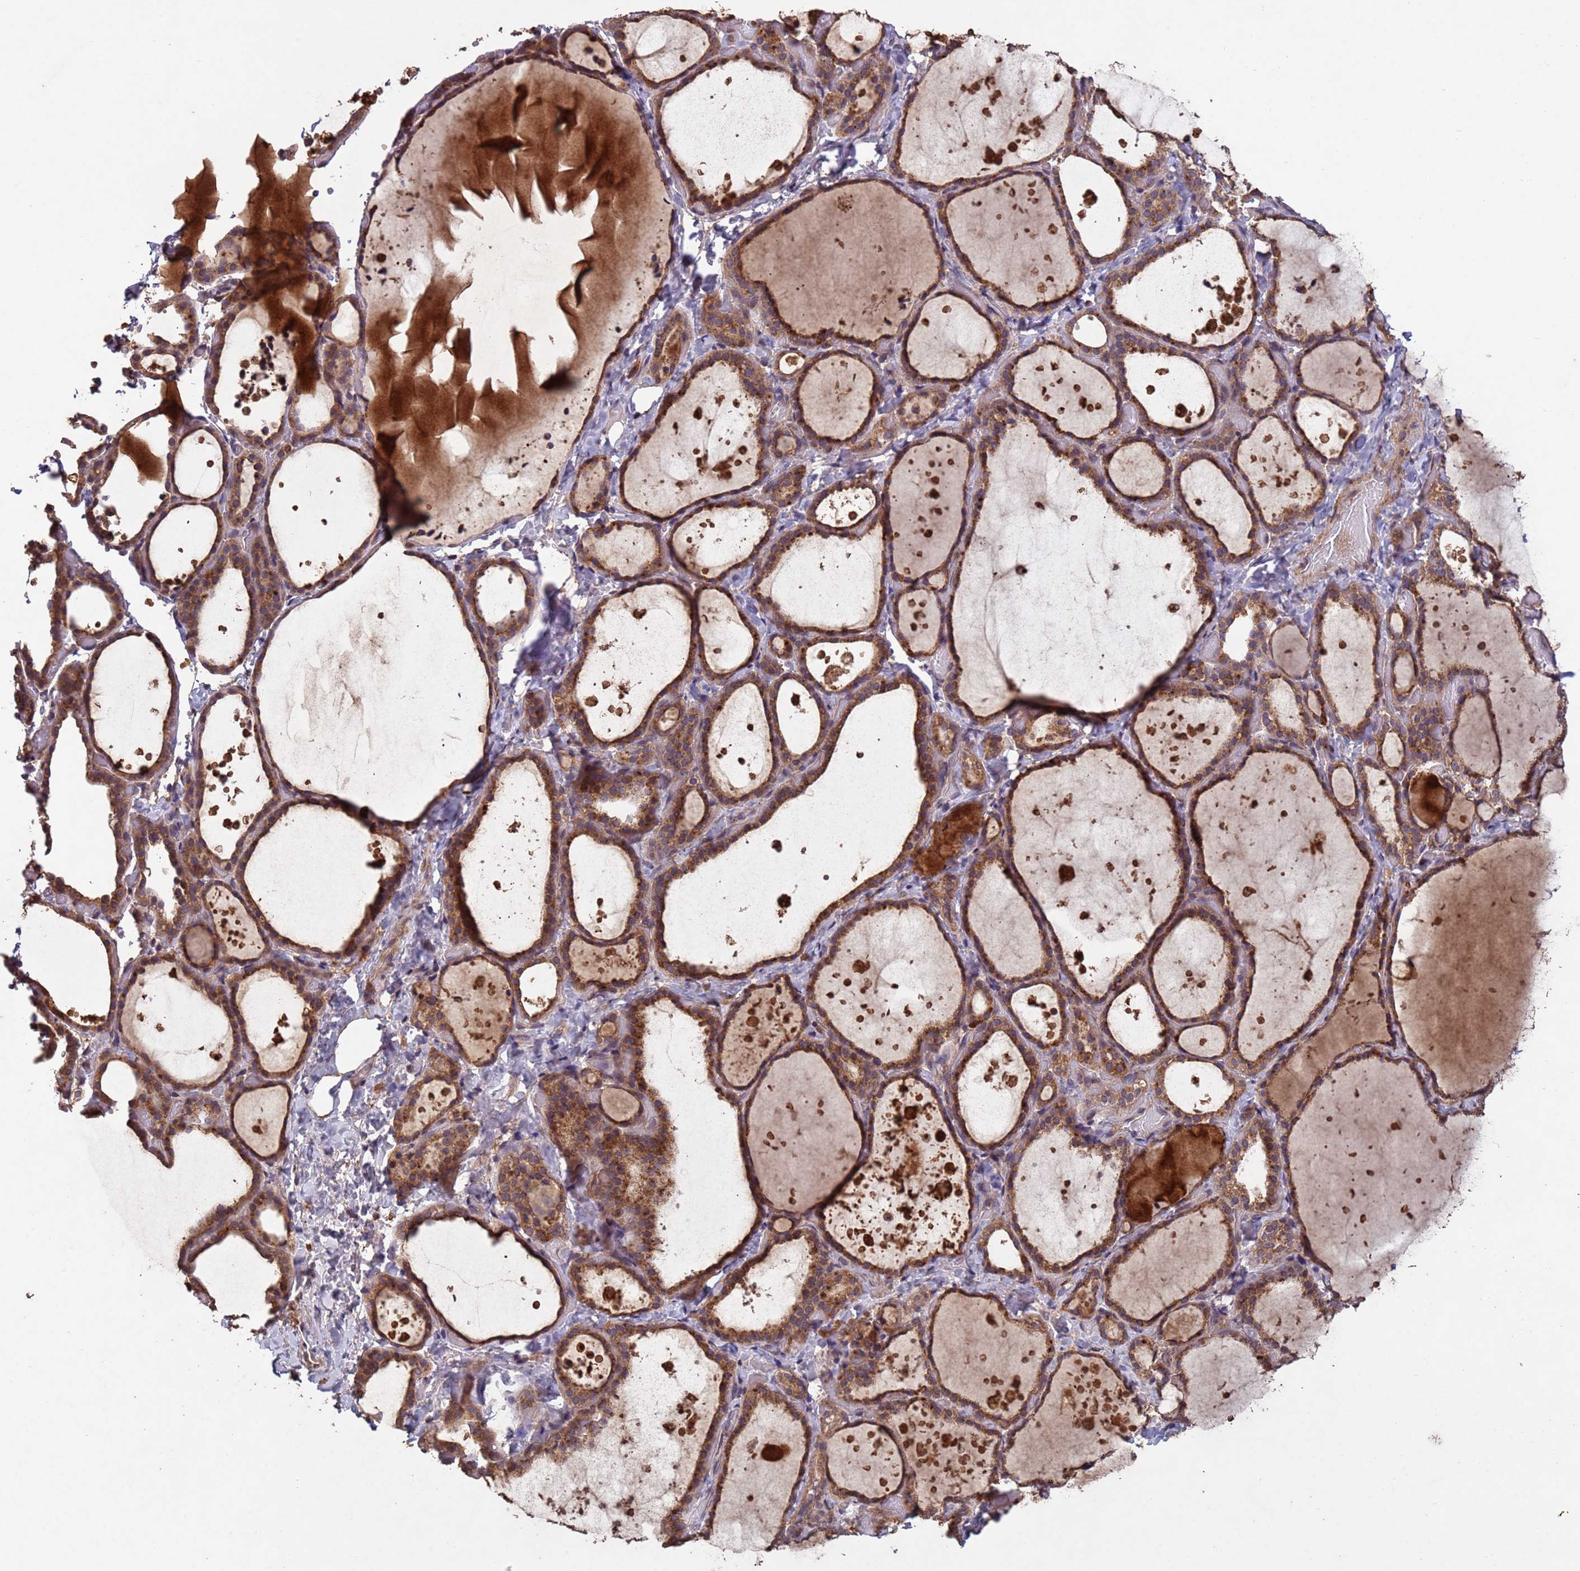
{"staining": {"intensity": "moderate", "quantity": ">75%", "location": "cytoplasmic/membranous"}, "tissue": "thyroid gland", "cell_type": "Glandular cells", "image_type": "normal", "snomed": [{"axis": "morphology", "description": "Normal tissue, NOS"}, {"axis": "topography", "description": "Thyroid gland"}], "caption": "IHC staining of normal thyroid gland, which shows medium levels of moderate cytoplasmic/membranous positivity in about >75% of glandular cells indicating moderate cytoplasmic/membranous protein positivity. The staining was performed using DAB (brown) for protein detection and nuclei were counterstained in hematoxylin (blue).", "gene": "FASTKD1", "patient": {"sex": "female", "age": 44}}